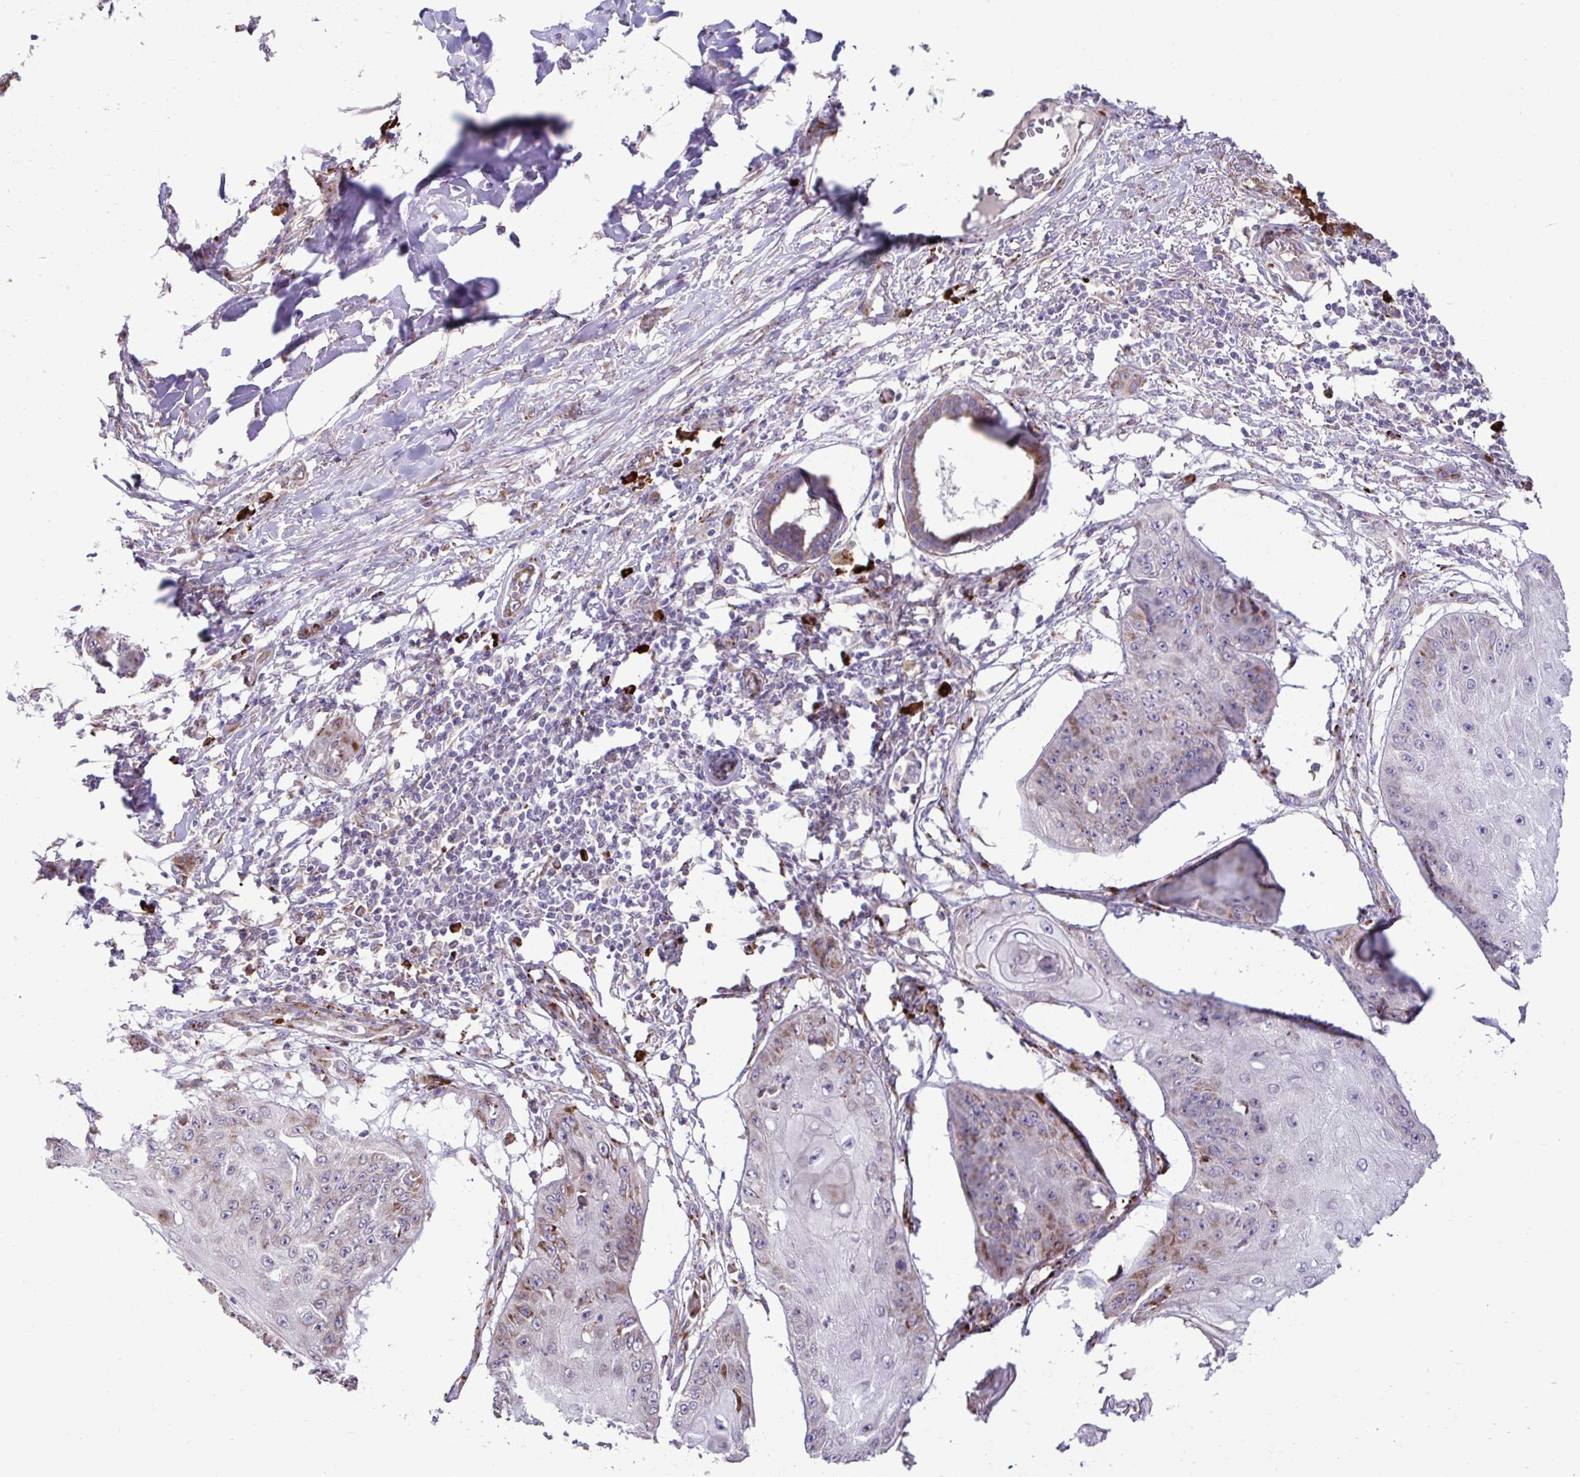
{"staining": {"intensity": "weak", "quantity": "<25%", "location": "cytoplasmic/membranous"}, "tissue": "skin cancer", "cell_type": "Tumor cells", "image_type": "cancer", "snomed": [{"axis": "morphology", "description": "Squamous cell carcinoma, NOS"}, {"axis": "topography", "description": "Skin"}], "caption": "Human skin cancer stained for a protein using immunohistochemistry exhibits no expression in tumor cells.", "gene": "LIMS1", "patient": {"sex": "male", "age": 70}}